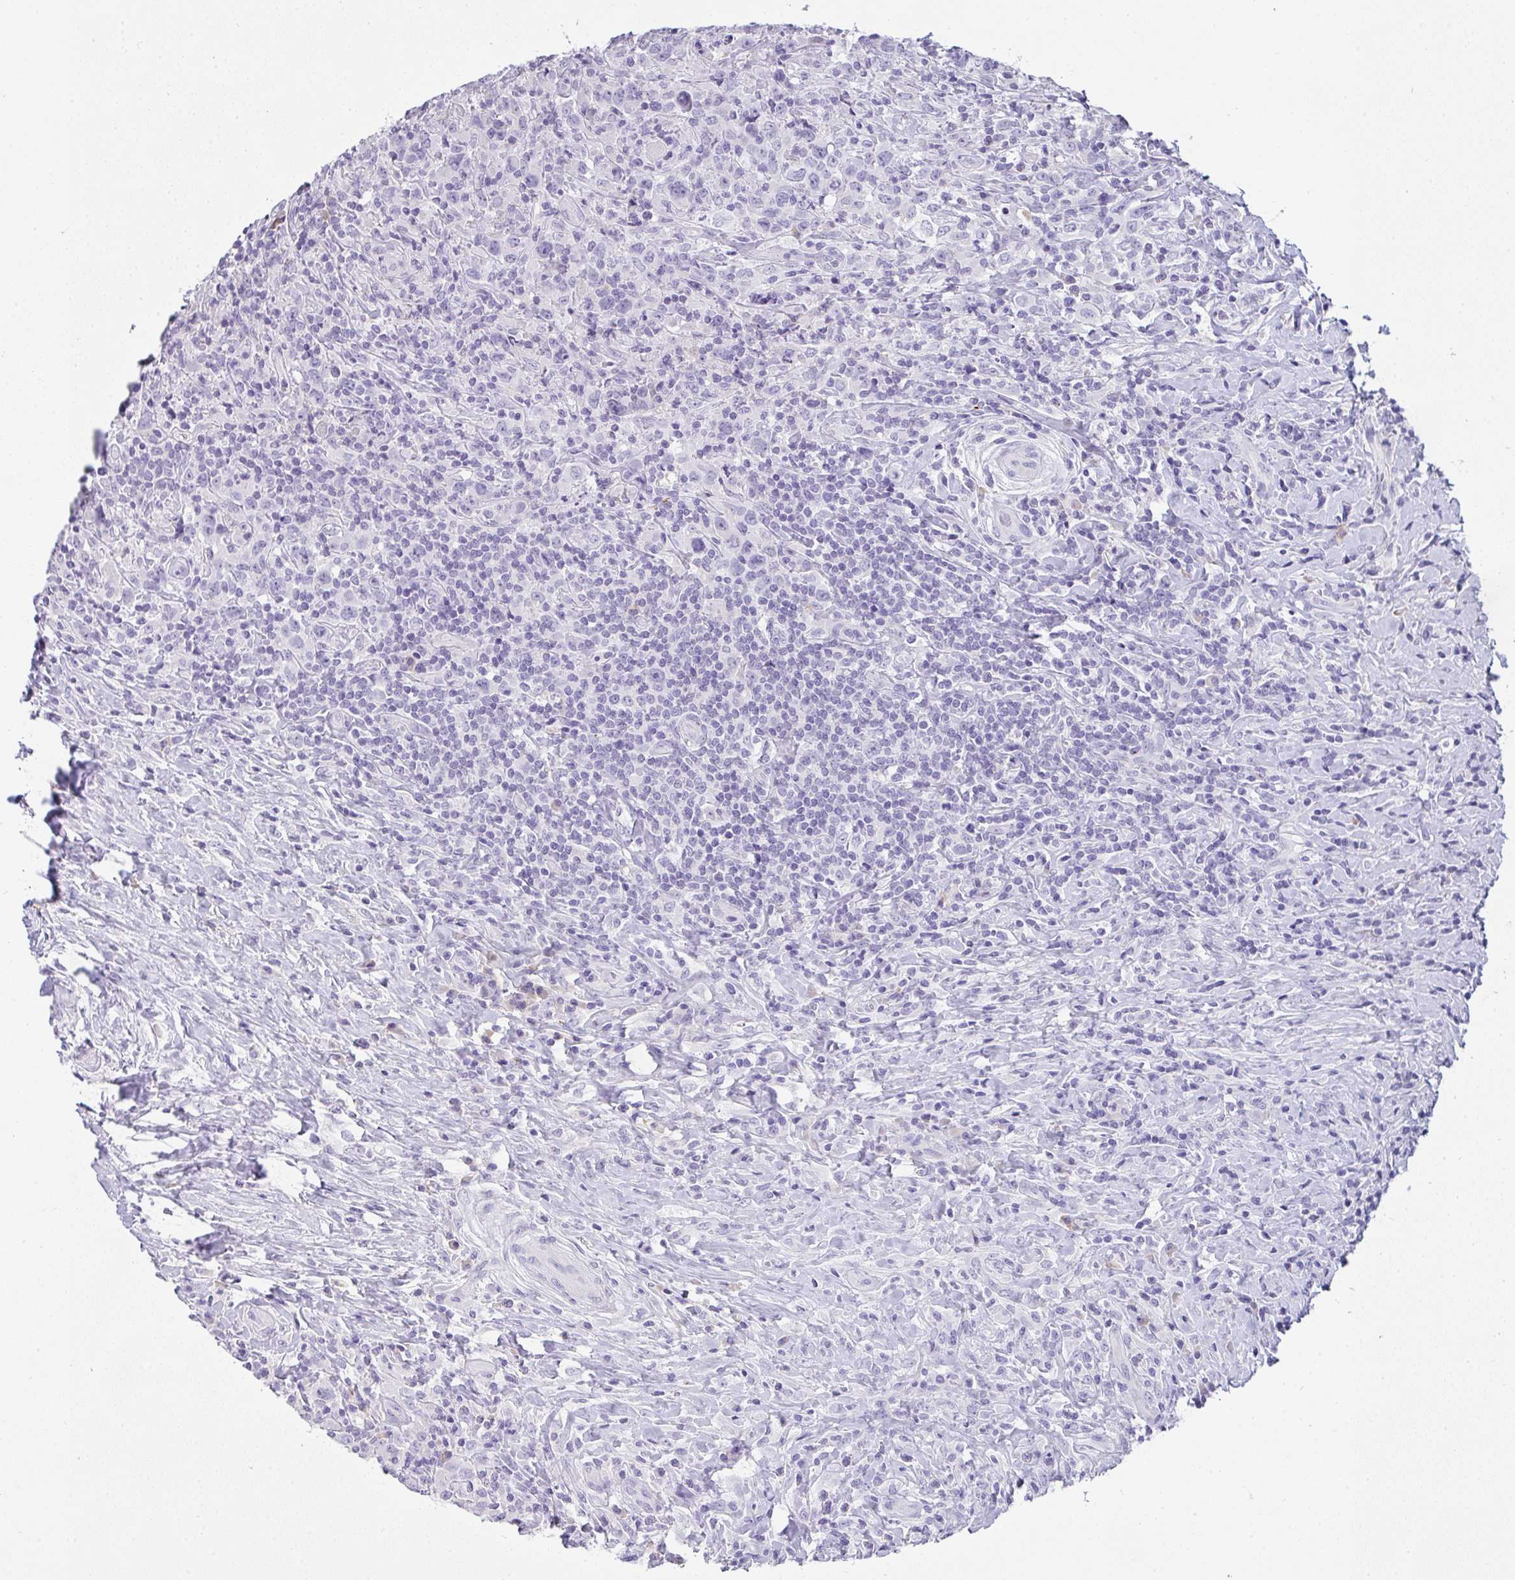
{"staining": {"intensity": "negative", "quantity": "none", "location": "none"}, "tissue": "lymphoma", "cell_type": "Tumor cells", "image_type": "cancer", "snomed": [{"axis": "morphology", "description": "Hodgkin's disease, NOS"}, {"axis": "topography", "description": "Lymph node"}], "caption": "Hodgkin's disease stained for a protein using IHC exhibits no staining tumor cells.", "gene": "COX7B", "patient": {"sex": "female", "age": 18}}